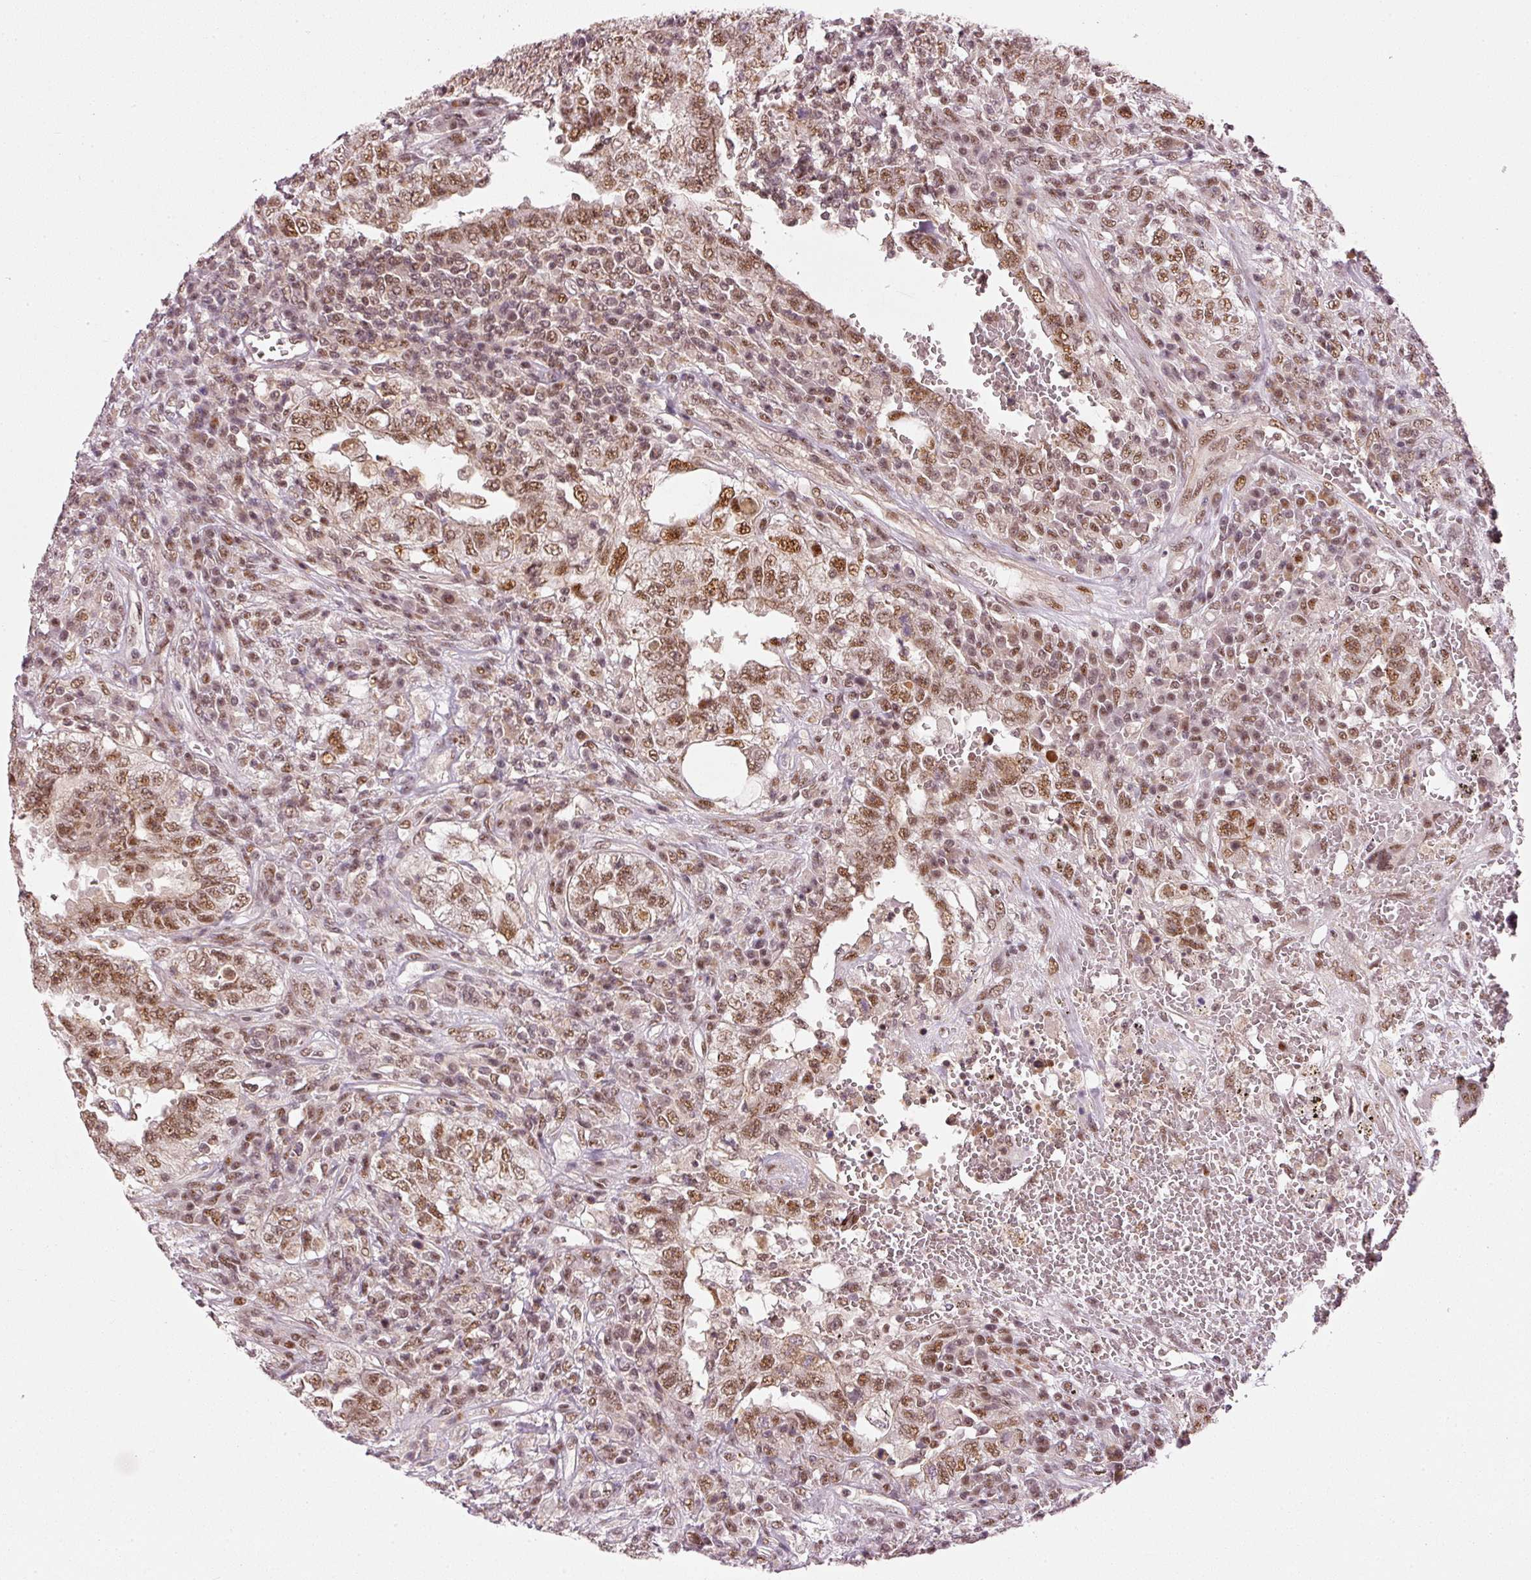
{"staining": {"intensity": "strong", "quantity": ">75%", "location": "nuclear"}, "tissue": "testis cancer", "cell_type": "Tumor cells", "image_type": "cancer", "snomed": [{"axis": "morphology", "description": "Carcinoma, Embryonal, NOS"}, {"axis": "topography", "description": "Testis"}], "caption": "There is high levels of strong nuclear expression in tumor cells of testis cancer (embryonal carcinoma), as demonstrated by immunohistochemical staining (brown color).", "gene": "THOC6", "patient": {"sex": "male", "age": 26}}